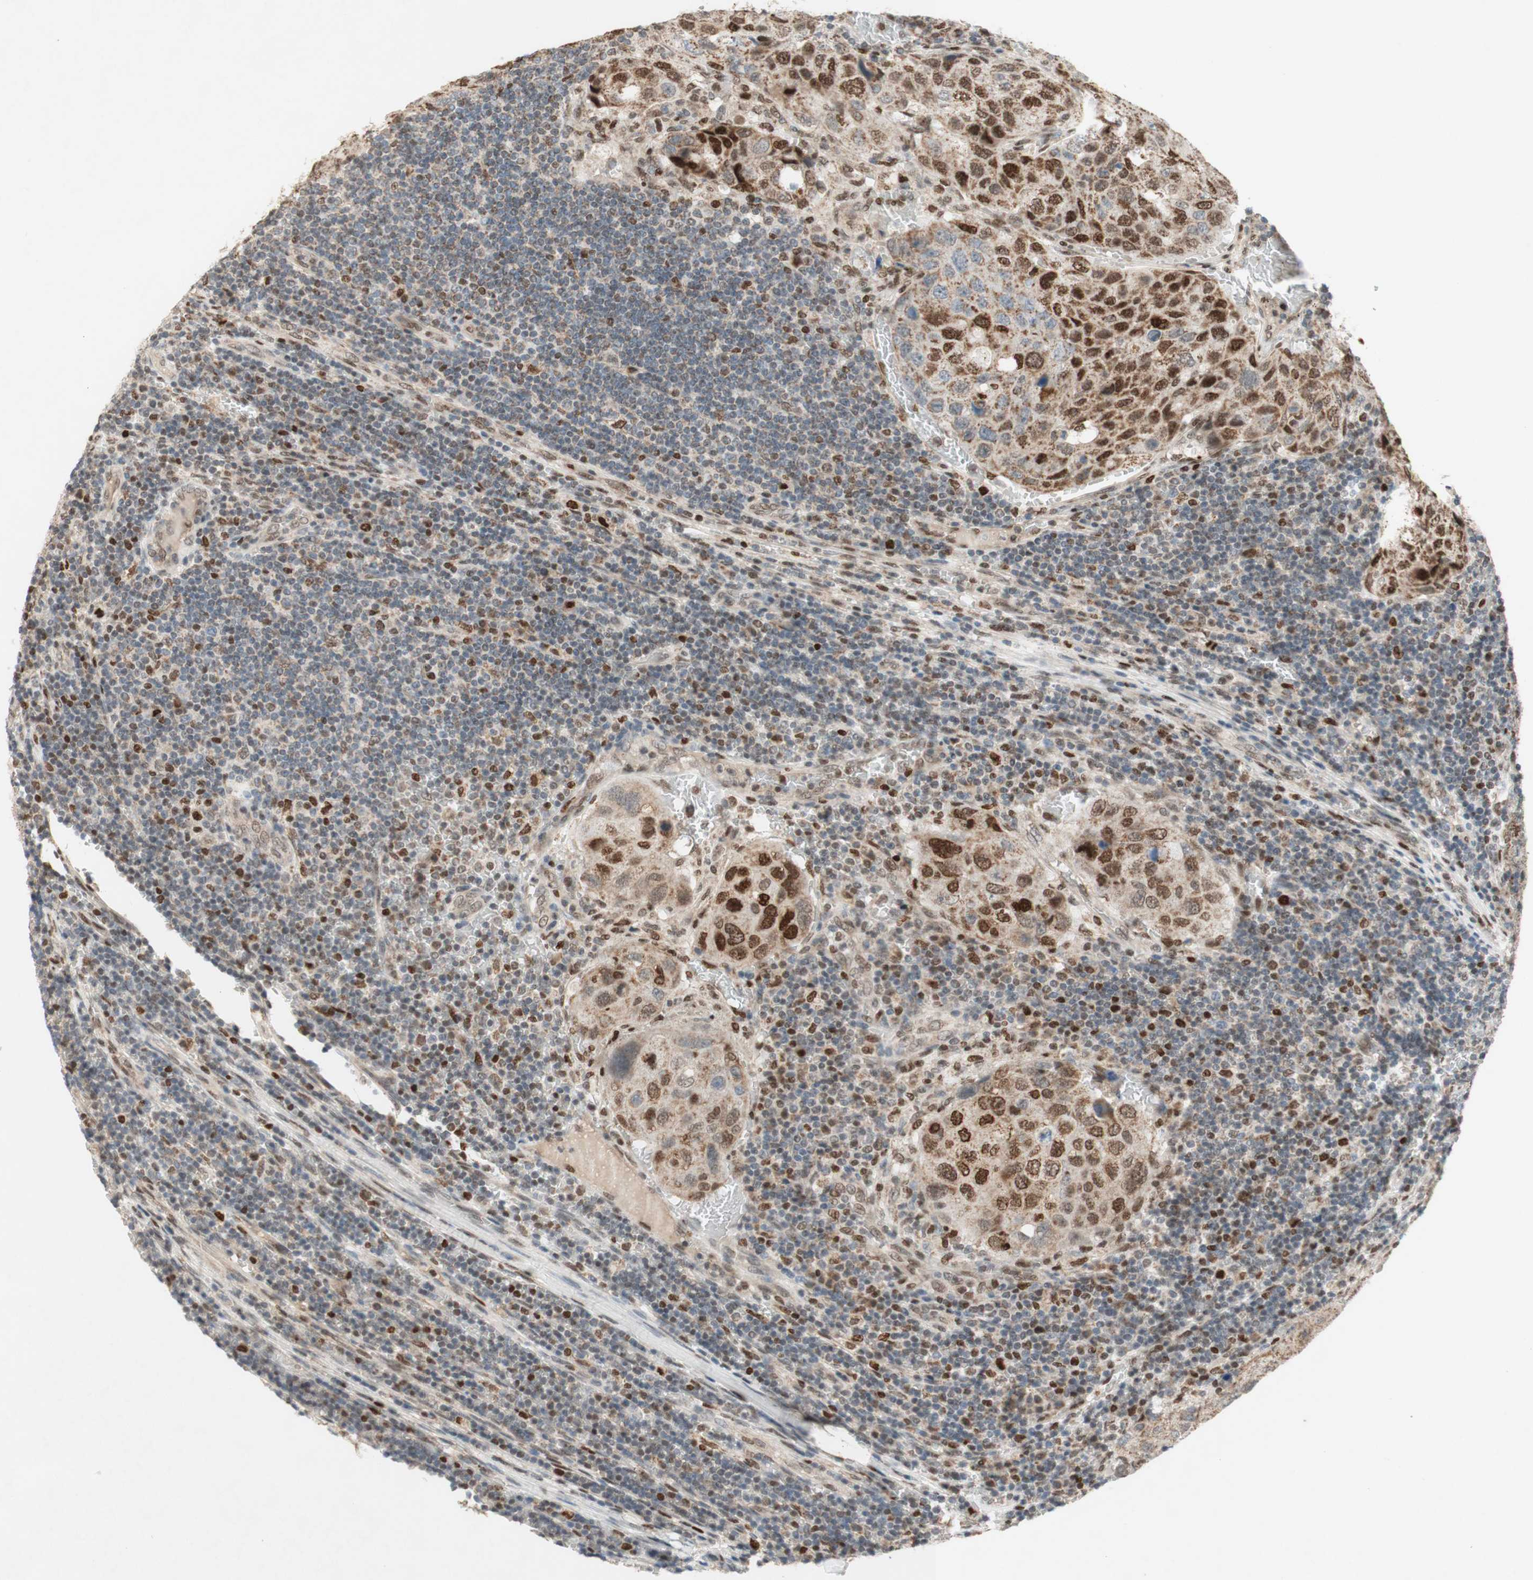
{"staining": {"intensity": "strong", "quantity": "25%-75%", "location": "cytoplasmic/membranous,nuclear"}, "tissue": "urothelial cancer", "cell_type": "Tumor cells", "image_type": "cancer", "snomed": [{"axis": "morphology", "description": "Urothelial carcinoma, High grade"}, {"axis": "topography", "description": "Lymph node"}, {"axis": "topography", "description": "Urinary bladder"}], "caption": "Immunohistochemistry of human high-grade urothelial carcinoma displays high levels of strong cytoplasmic/membranous and nuclear expression in about 25%-75% of tumor cells.", "gene": "DNMT3A", "patient": {"sex": "male", "age": 51}}